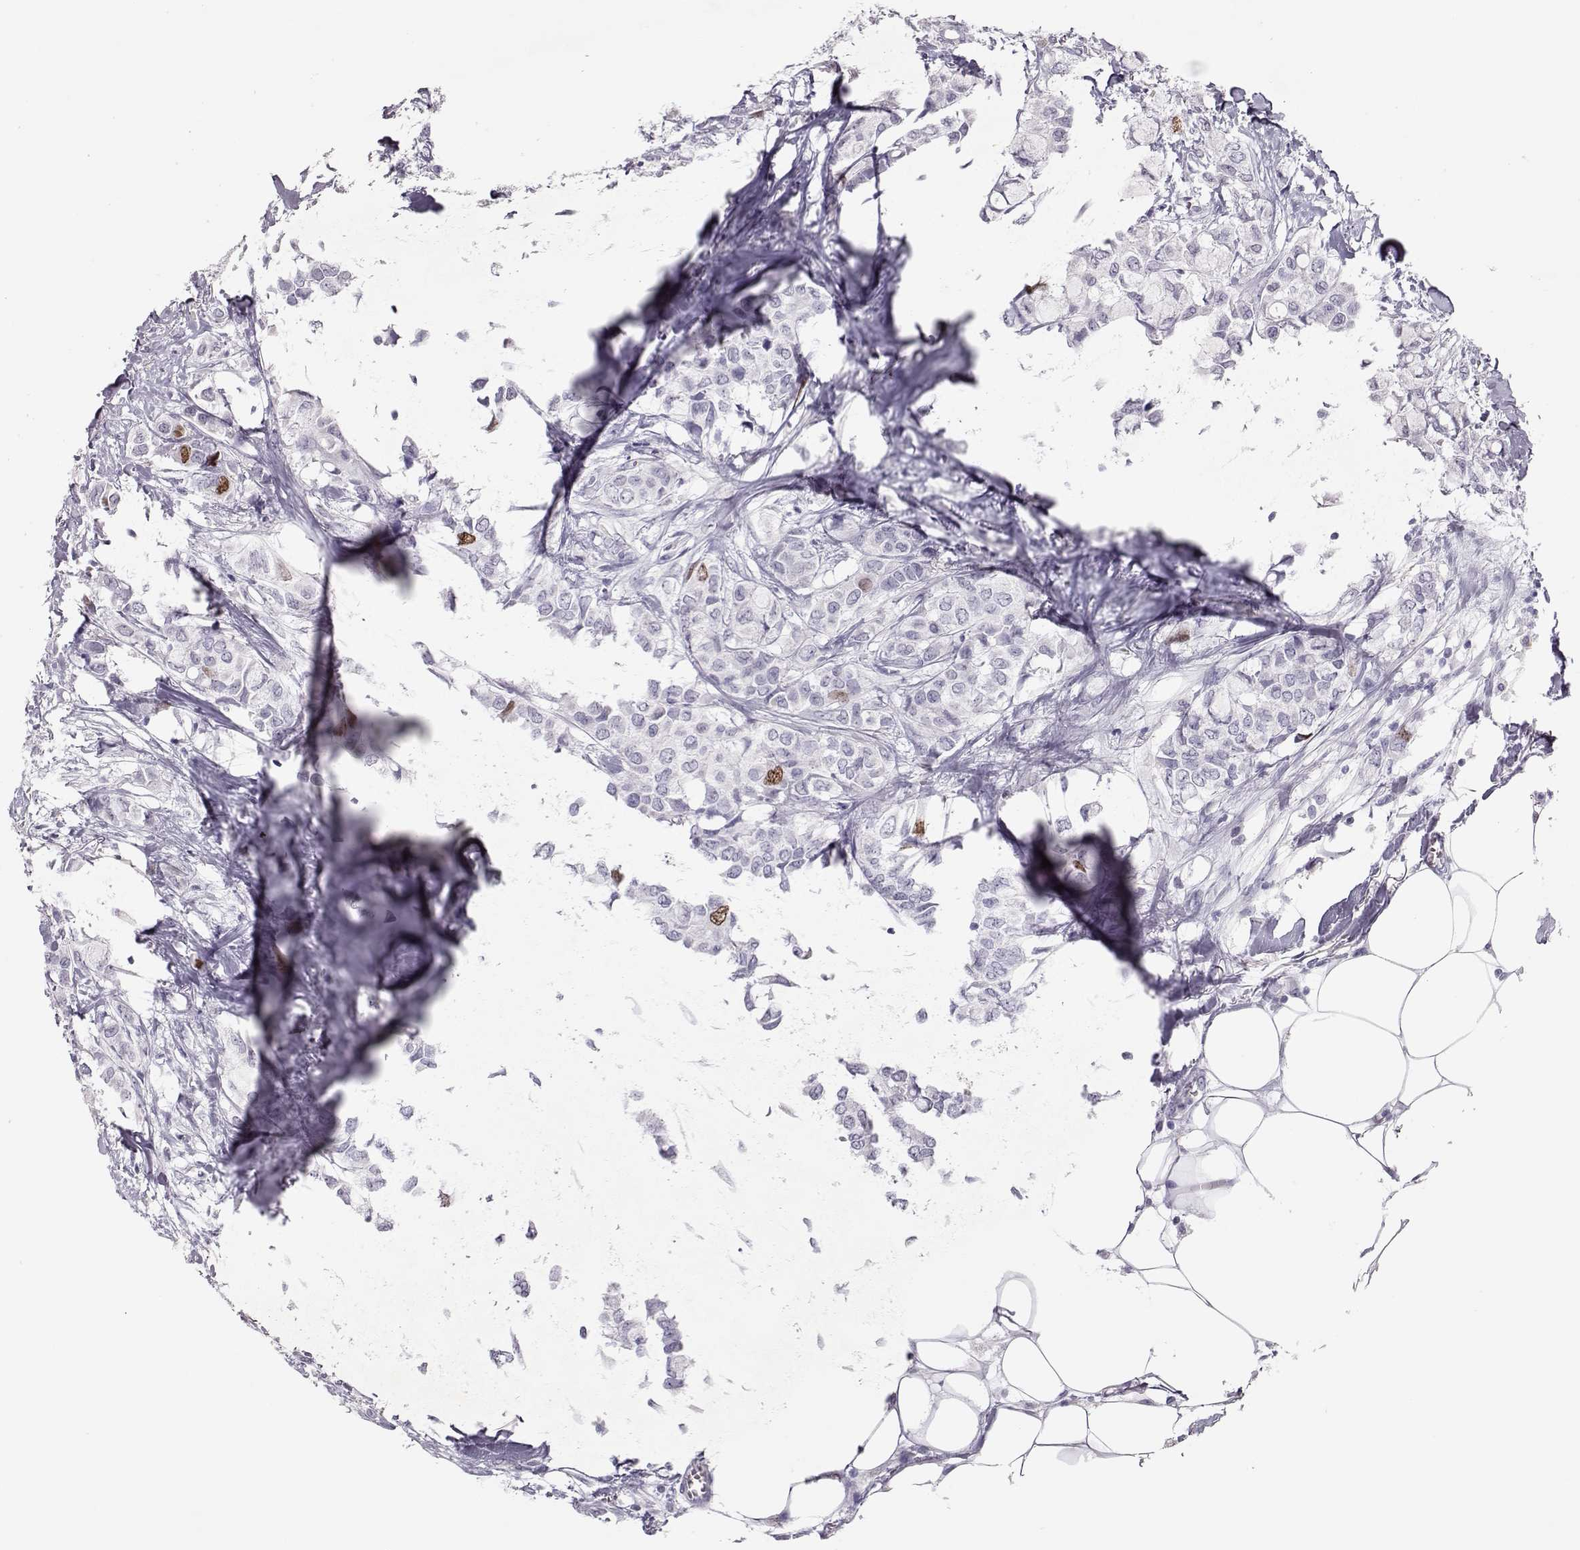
{"staining": {"intensity": "moderate", "quantity": "<25%", "location": "nuclear"}, "tissue": "breast cancer", "cell_type": "Tumor cells", "image_type": "cancer", "snomed": [{"axis": "morphology", "description": "Duct carcinoma"}, {"axis": "topography", "description": "Breast"}], "caption": "Tumor cells reveal low levels of moderate nuclear staining in approximately <25% of cells in breast cancer (infiltrating ductal carcinoma).", "gene": "SGO1", "patient": {"sex": "female", "age": 85}}